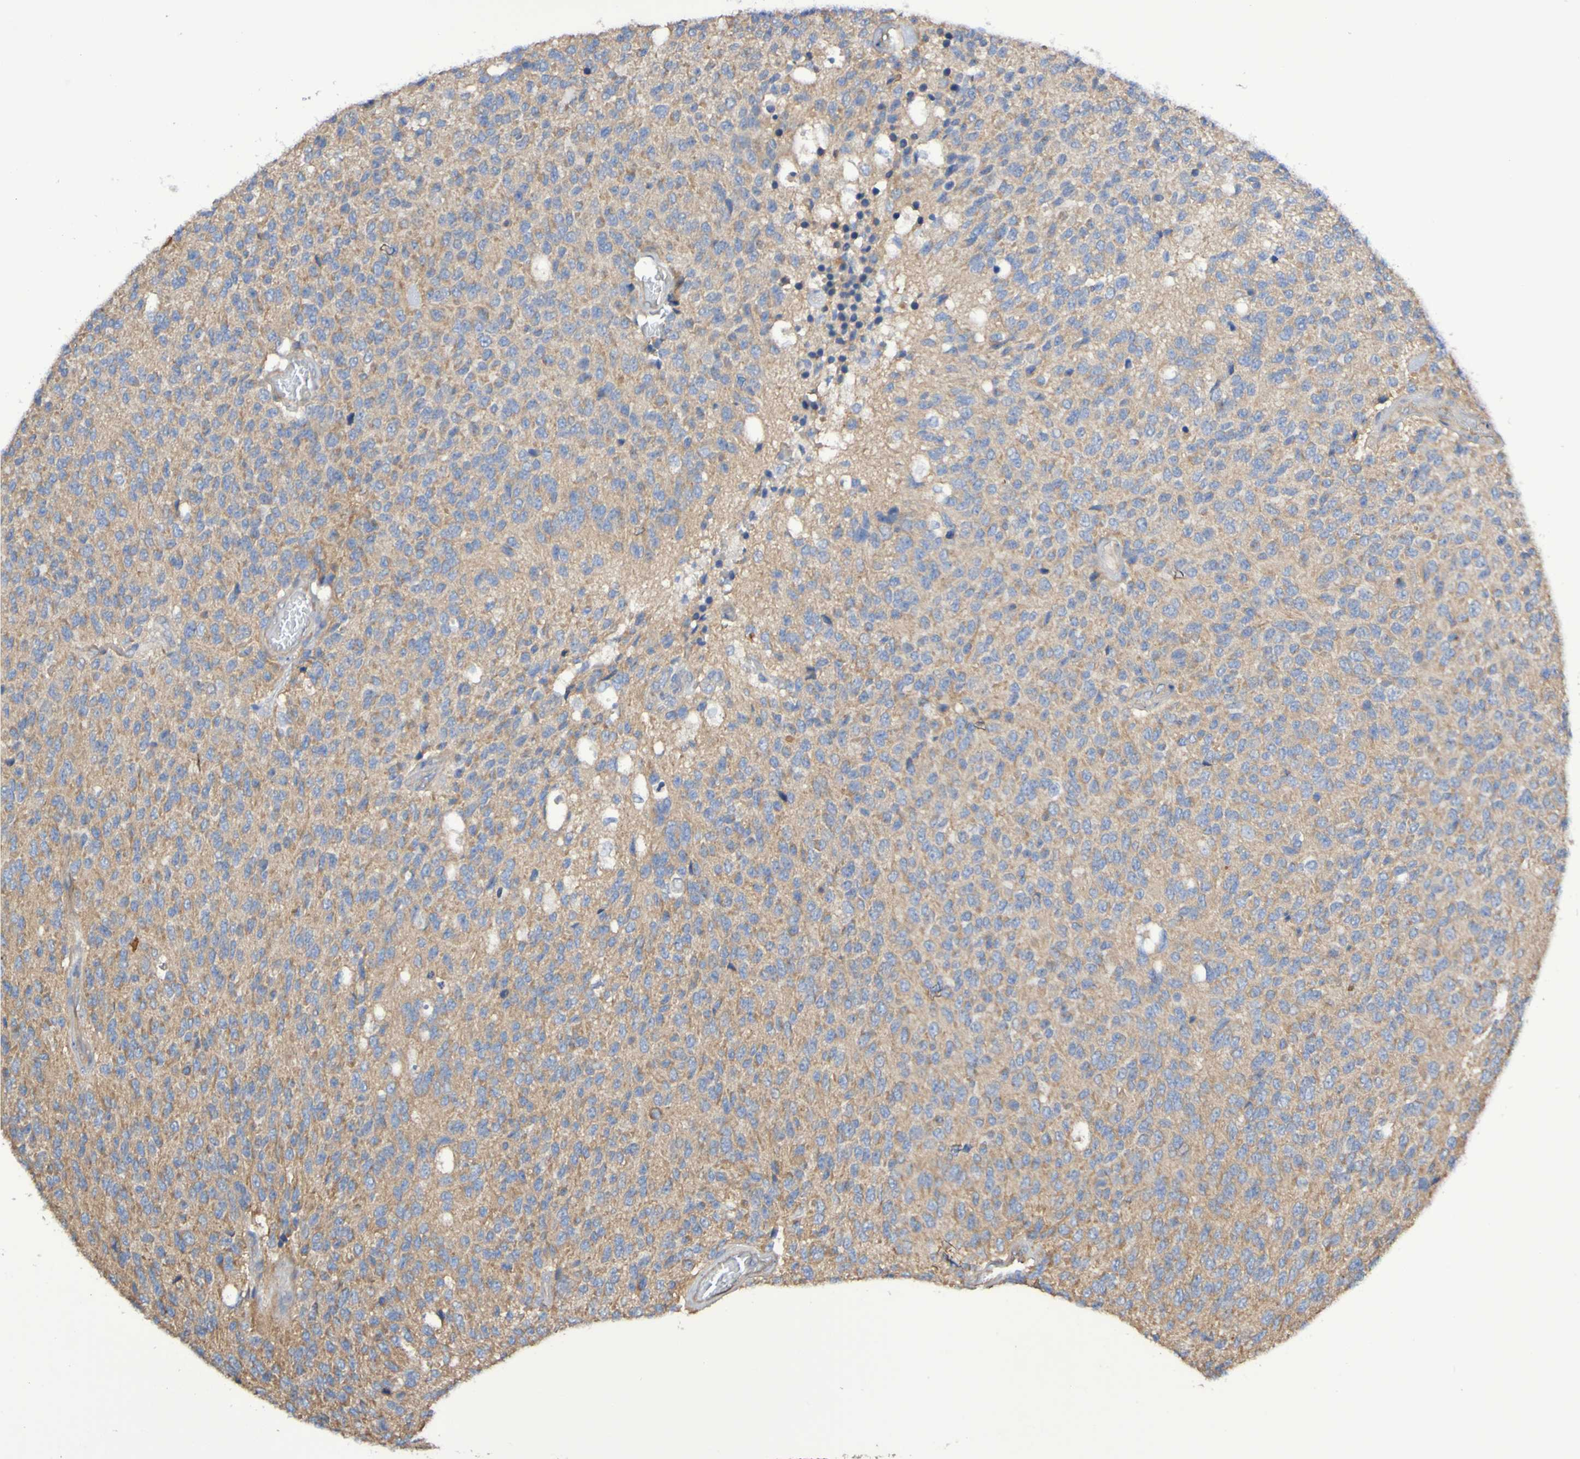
{"staining": {"intensity": "weak", "quantity": "25%-75%", "location": "cytoplasmic/membranous"}, "tissue": "glioma", "cell_type": "Tumor cells", "image_type": "cancer", "snomed": [{"axis": "morphology", "description": "Glioma, malignant, High grade"}, {"axis": "topography", "description": "pancreas cauda"}], "caption": "Glioma stained with a protein marker displays weak staining in tumor cells.", "gene": "SYNJ1", "patient": {"sex": "male", "age": 60}}